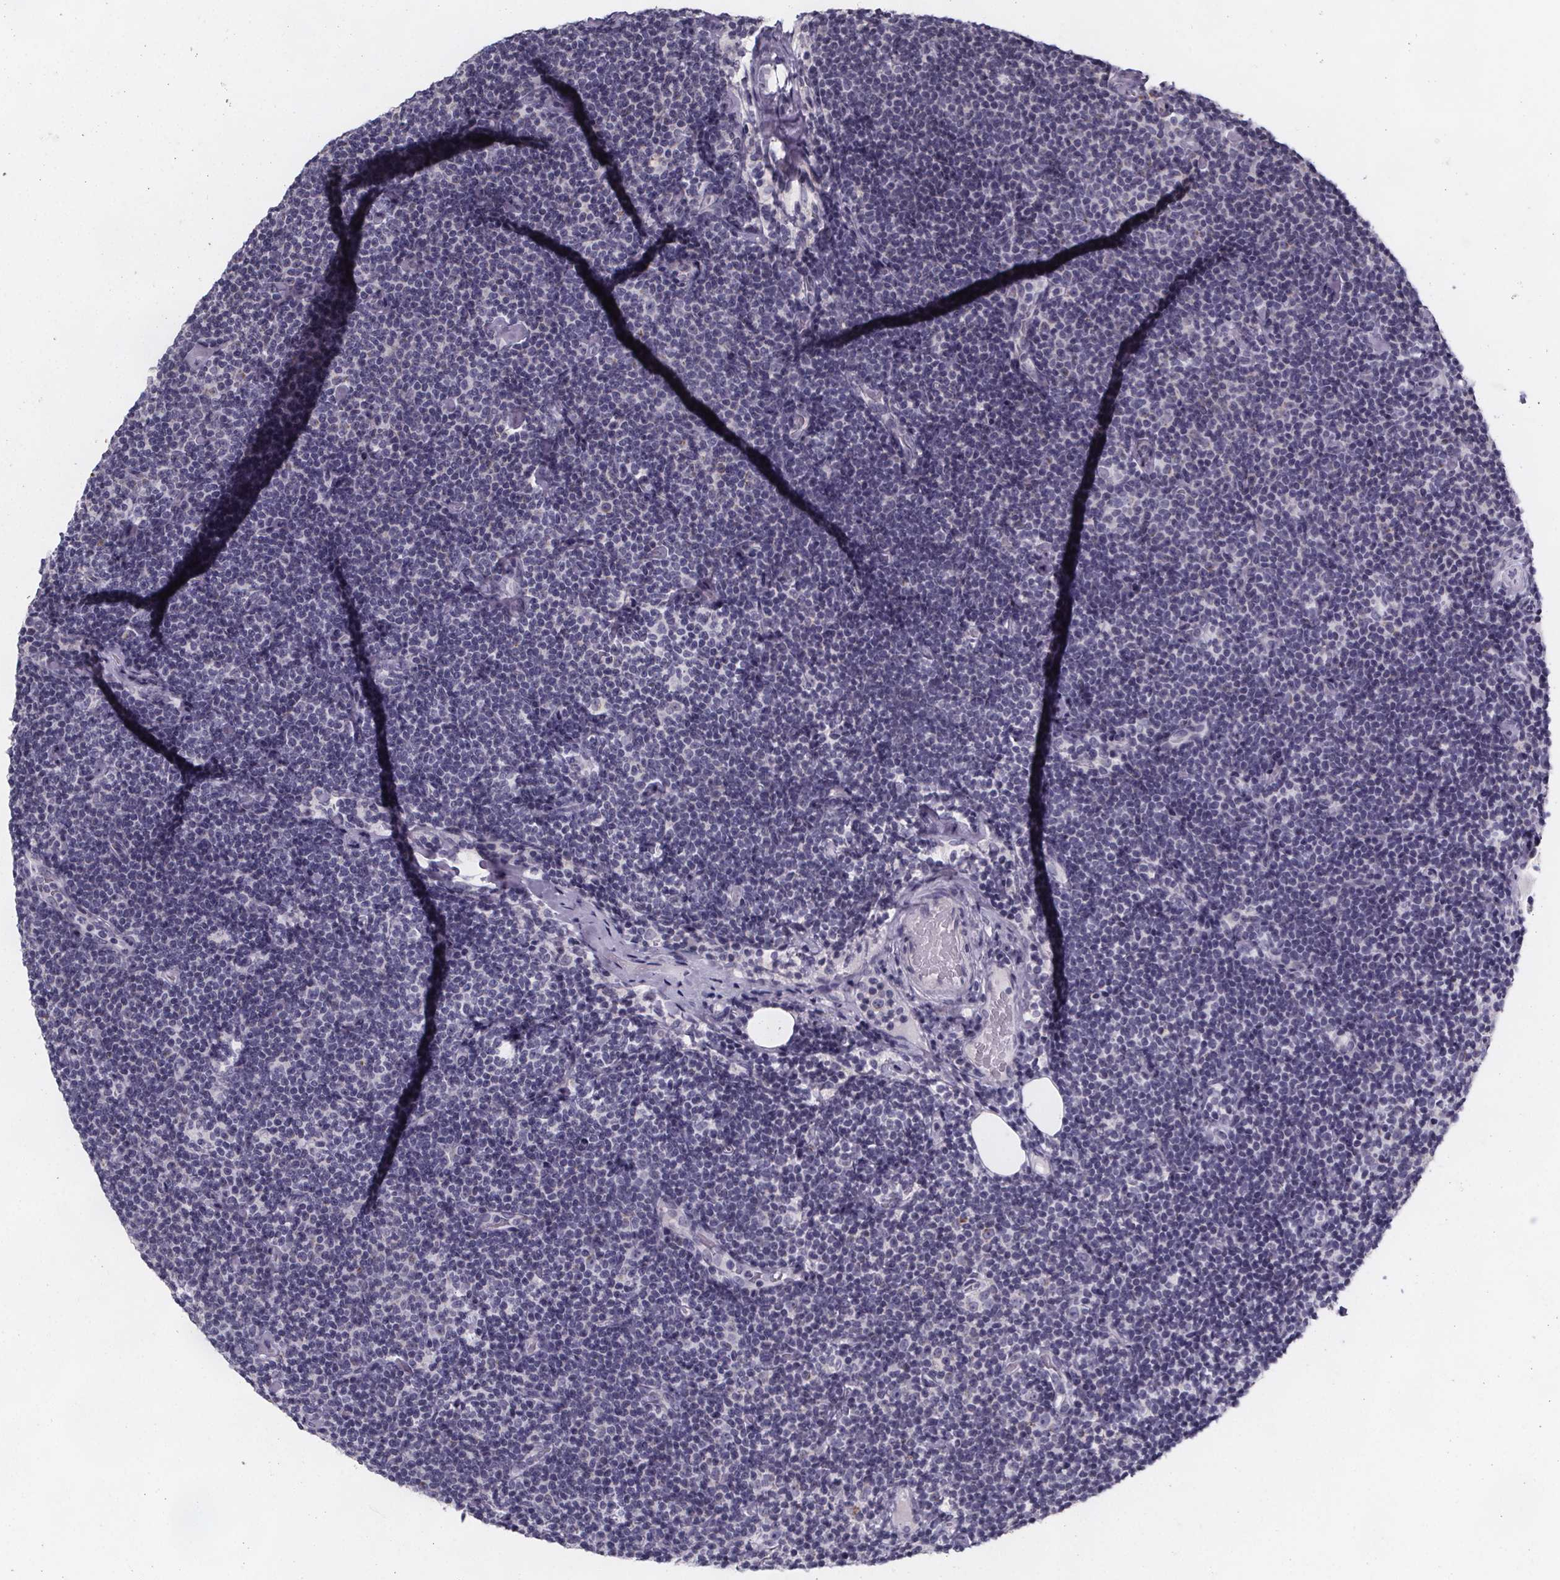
{"staining": {"intensity": "negative", "quantity": "none", "location": "none"}, "tissue": "lymphoma", "cell_type": "Tumor cells", "image_type": "cancer", "snomed": [{"axis": "morphology", "description": "Malignant lymphoma, non-Hodgkin's type, Low grade"}, {"axis": "topography", "description": "Lymph node"}], "caption": "An immunohistochemistry (IHC) micrograph of low-grade malignant lymphoma, non-Hodgkin's type is shown. There is no staining in tumor cells of low-grade malignant lymphoma, non-Hodgkin's type.", "gene": "PAH", "patient": {"sex": "male", "age": 81}}